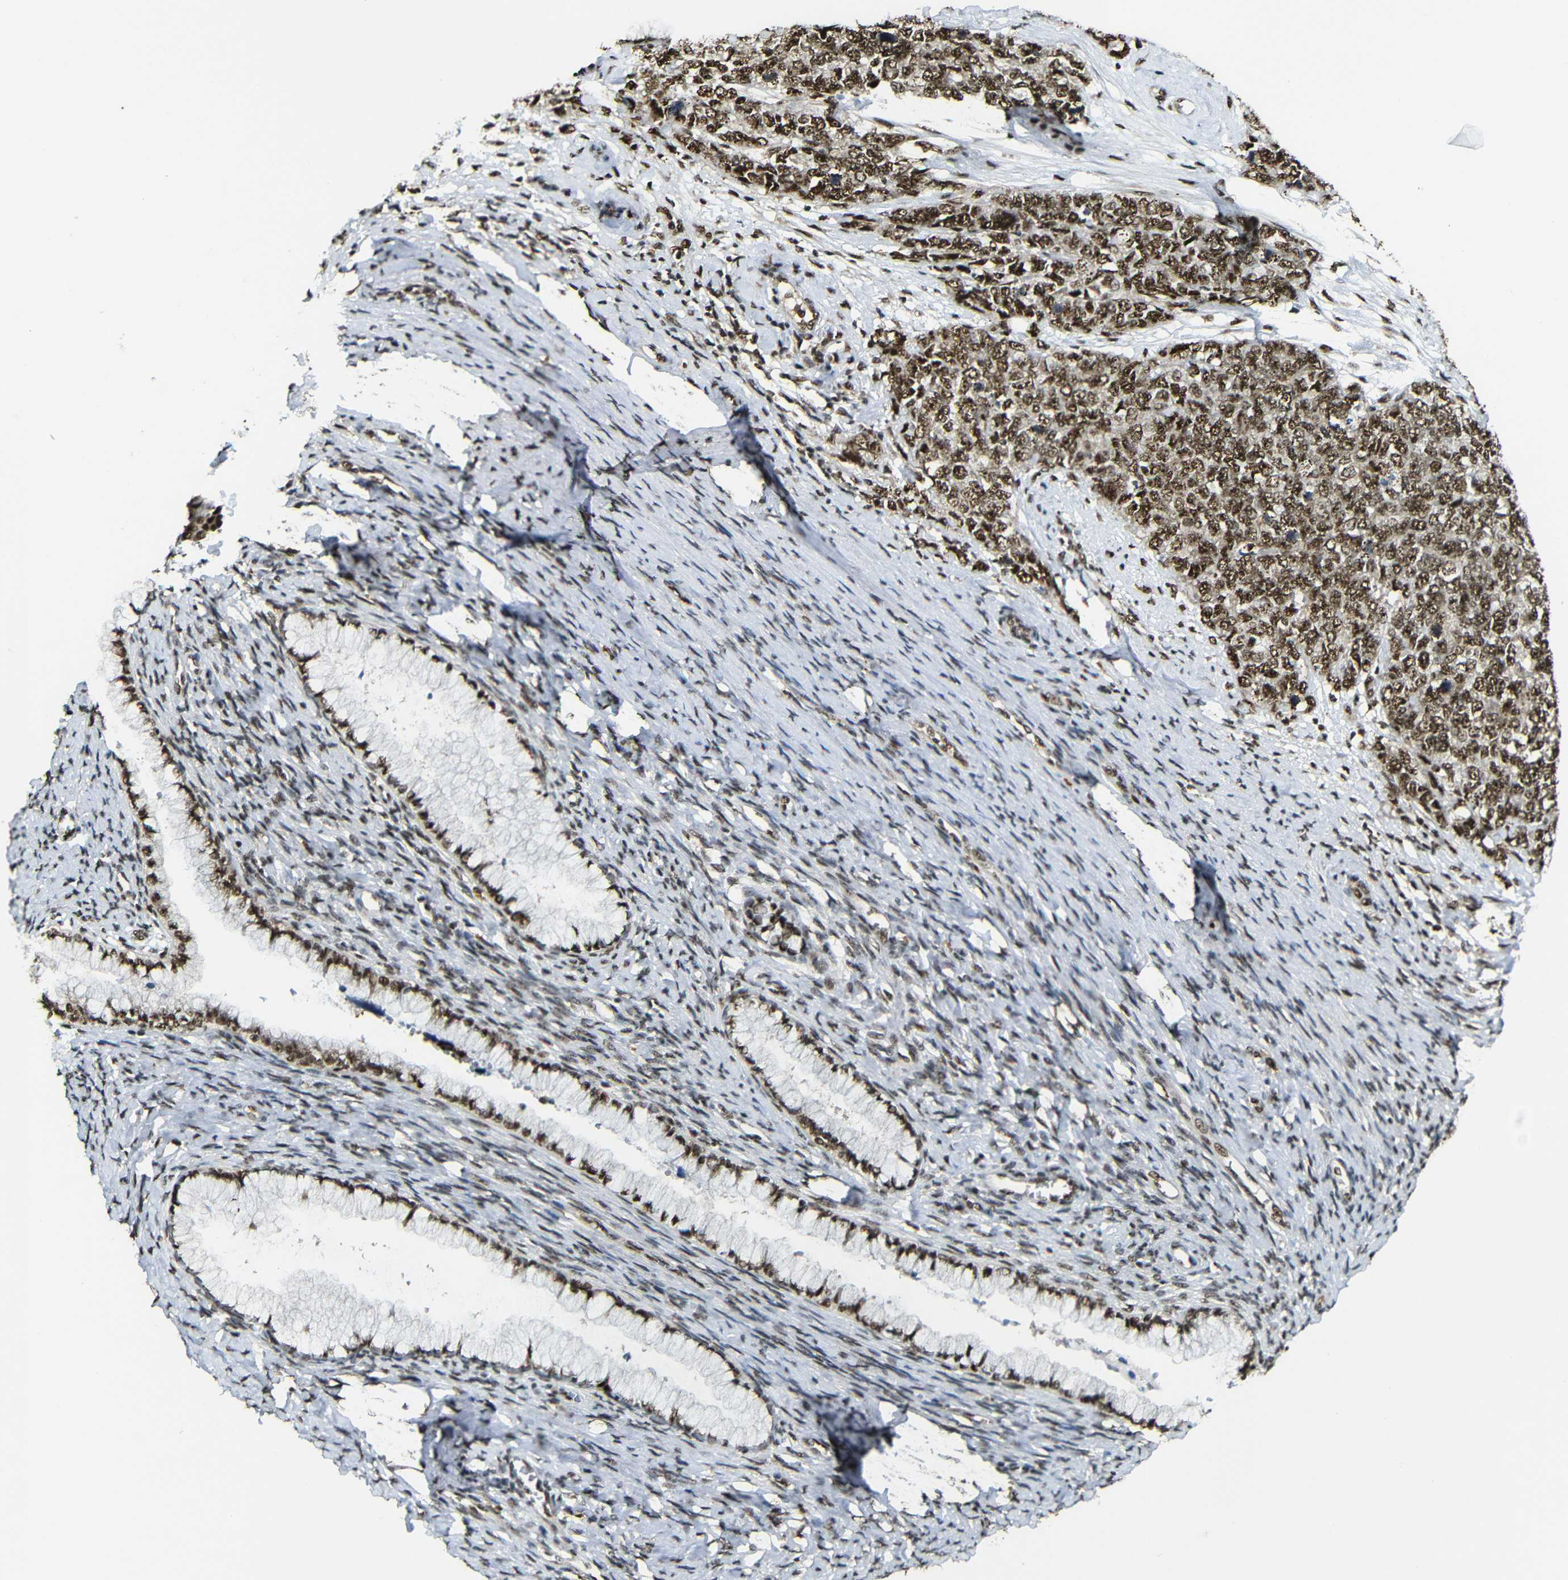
{"staining": {"intensity": "moderate", "quantity": ">75%", "location": "cytoplasmic/membranous,nuclear"}, "tissue": "cervical cancer", "cell_type": "Tumor cells", "image_type": "cancer", "snomed": [{"axis": "morphology", "description": "Squamous cell carcinoma, NOS"}, {"axis": "topography", "description": "Cervix"}], "caption": "Immunohistochemistry staining of cervical cancer, which exhibits medium levels of moderate cytoplasmic/membranous and nuclear expression in approximately >75% of tumor cells indicating moderate cytoplasmic/membranous and nuclear protein positivity. The staining was performed using DAB (3,3'-diaminobenzidine) (brown) for protein detection and nuclei were counterstained in hematoxylin (blue).", "gene": "TCF7L2", "patient": {"sex": "female", "age": 63}}